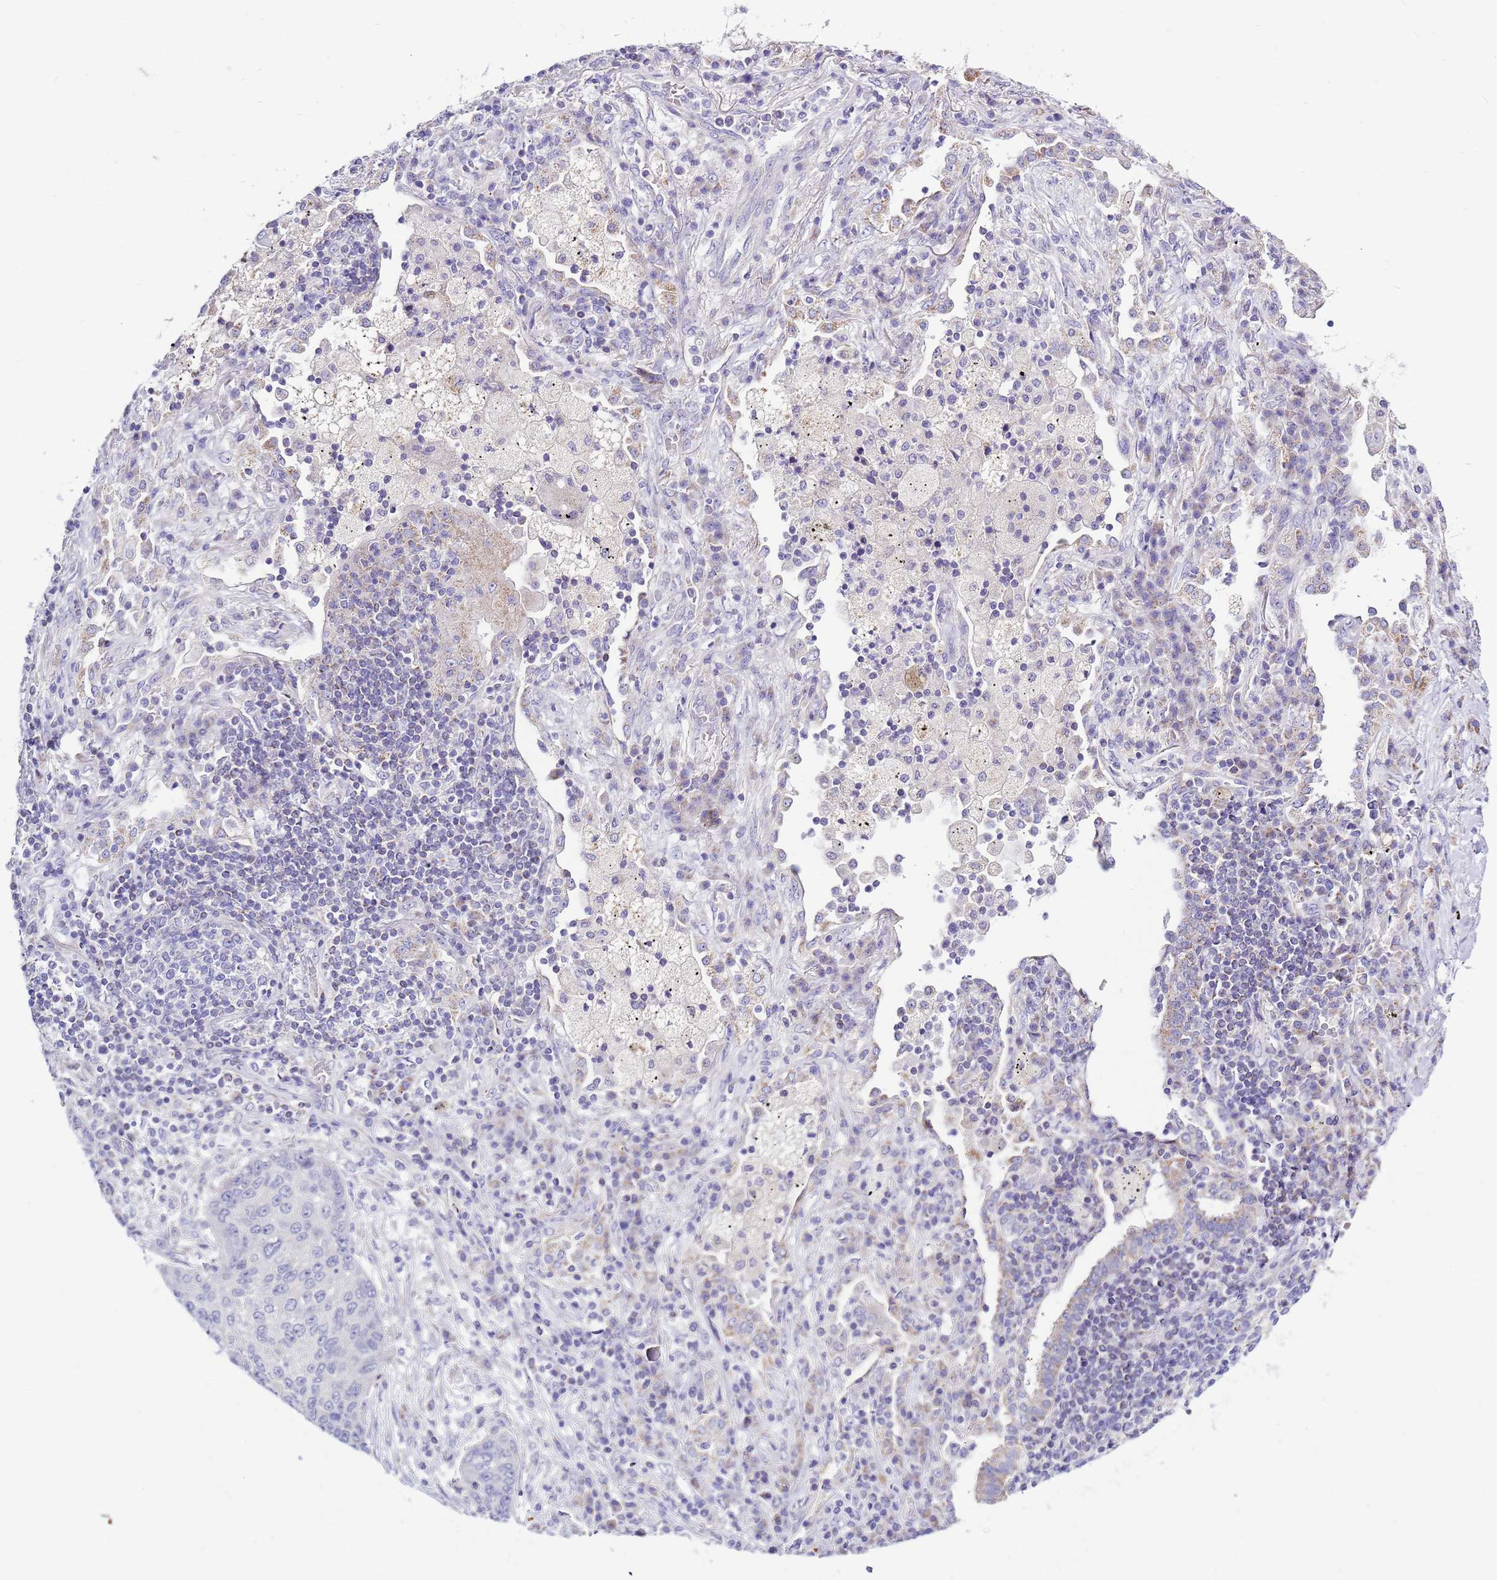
{"staining": {"intensity": "negative", "quantity": "none", "location": "none"}, "tissue": "lung cancer", "cell_type": "Tumor cells", "image_type": "cancer", "snomed": [{"axis": "morphology", "description": "Squamous cell carcinoma, NOS"}, {"axis": "topography", "description": "Lung"}], "caption": "Immunohistochemical staining of squamous cell carcinoma (lung) shows no significant positivity in tumor cells.", "gene": "IGF1R", "patient": {"sex": "female", "age": 63}}